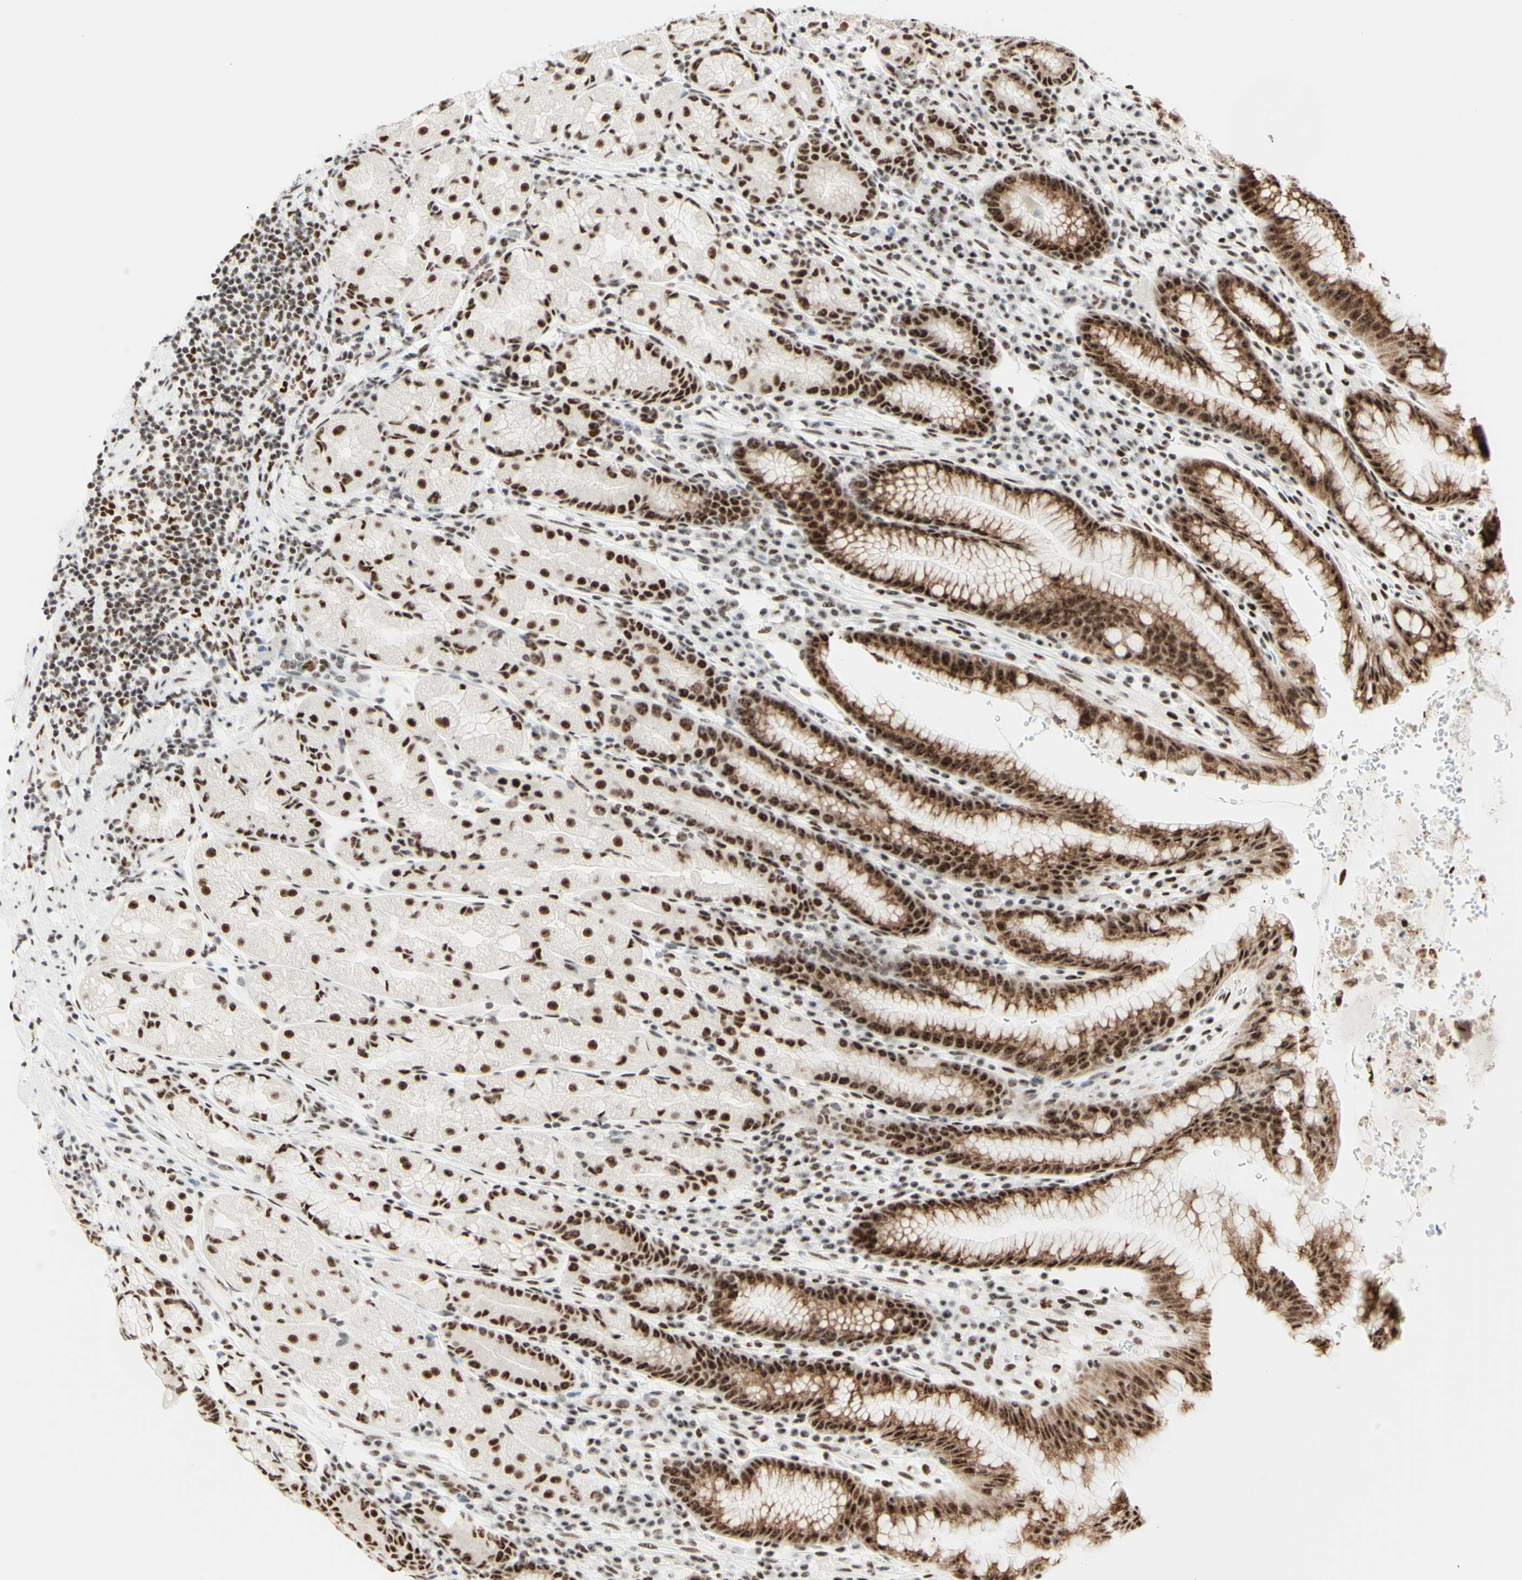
{"staining": {"intensity": "strong", "quantity": "25%-75%", "location": "cytoplasmic/membranous,nuclear"}, "tissue": "stomach", "cell_type": "Glandular cells", "image_type": "normal", "snomed": [{"axis": "morphology", "description": "Normal tissue, NOS"}, {"axis": "topography", "description": "Stomach, lower"}], "caption": "The micrograph demonstrates staining of unremarkable stomach, revealing strong cytoplasmic/membranous,nuclear protein expression (brown color) within glandular cells. (Brightfield microscopy of DAB IHC at high magnification).", "gene": "WTAP", "patient": {"sex": "male", "age": 52}}